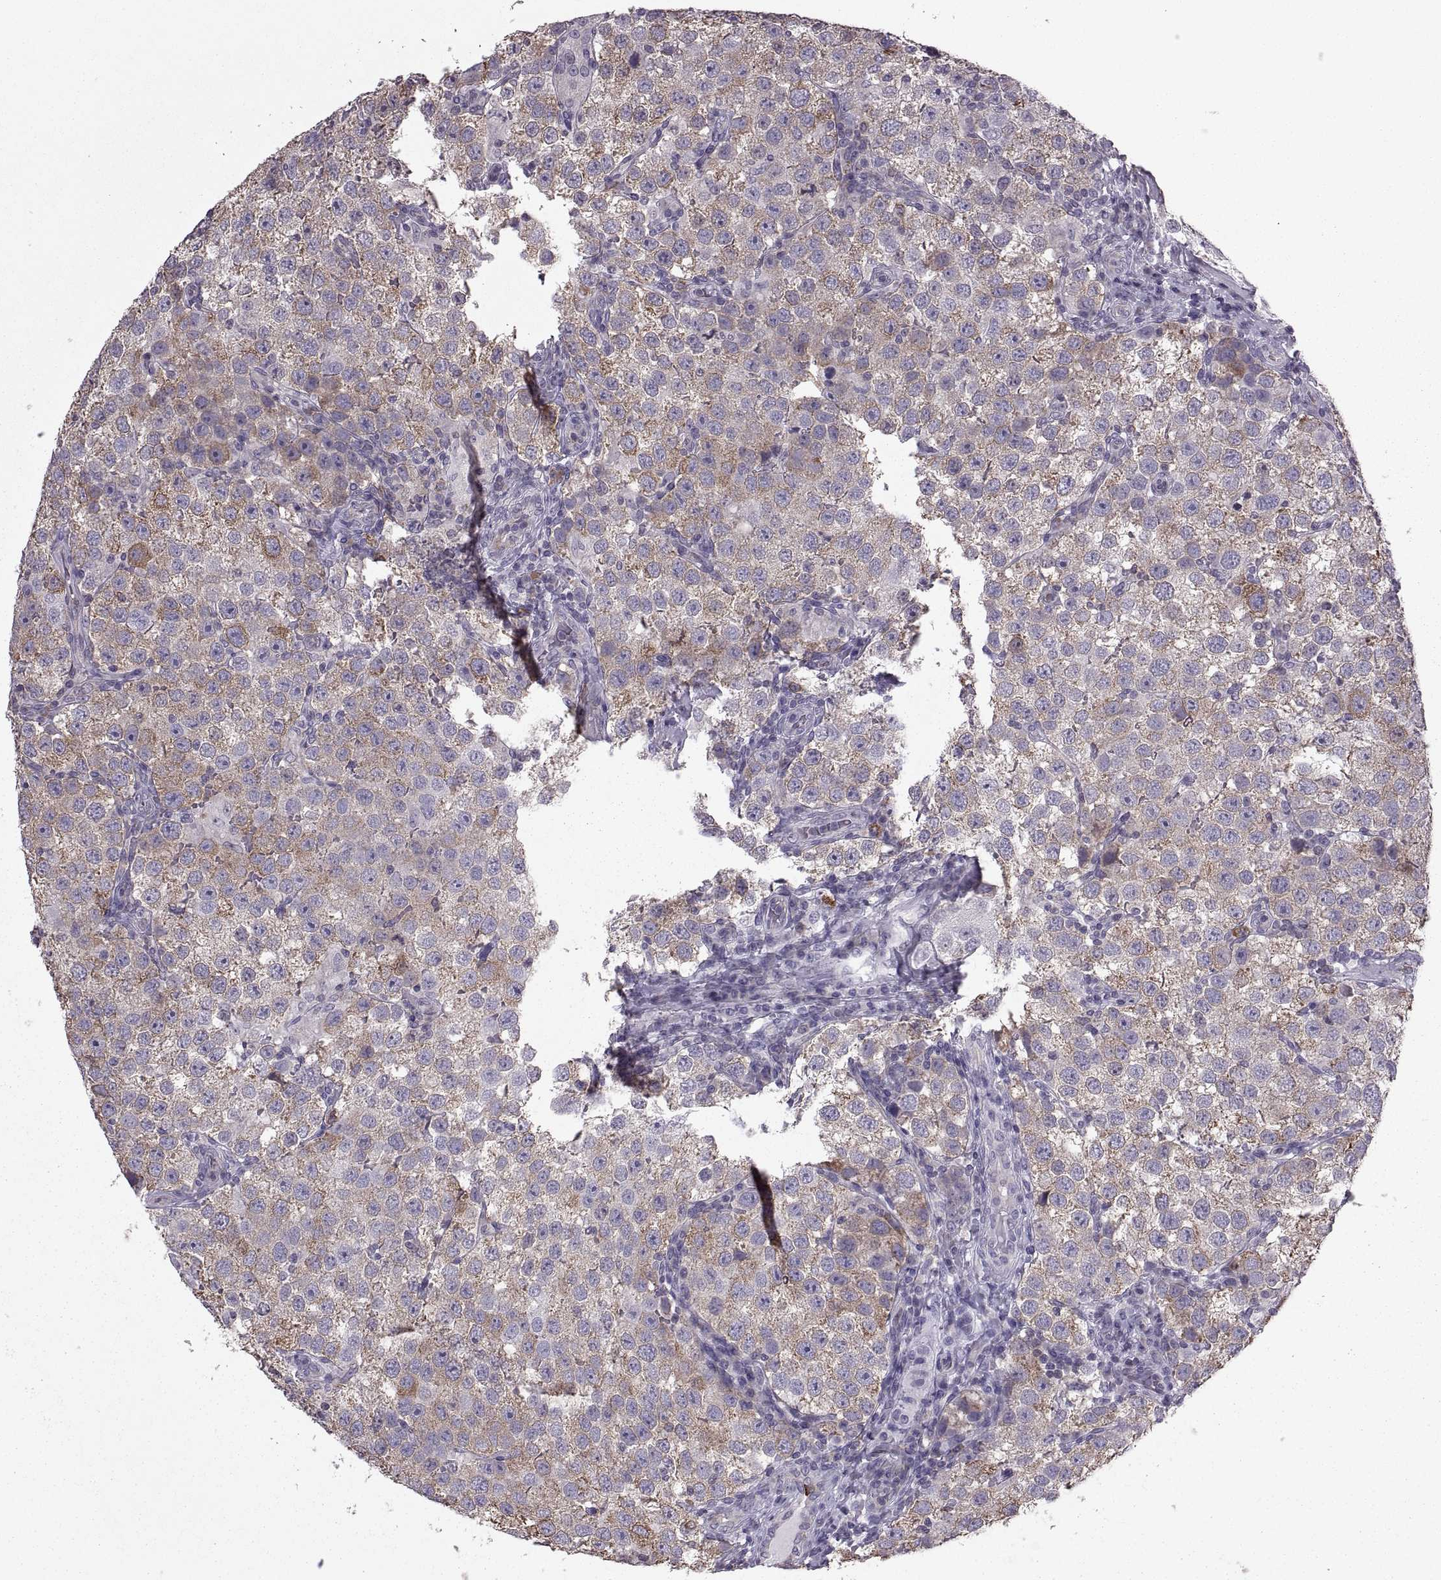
{"staining": {"intensity": "moderate", "quantity": ">75%", "location": "cytoplasmic/membranous"}, "tissue": "testis cancer", "cell_type": "Tumor cells", "image_type": "cancer", "snomed": [{"axis": "morphology", "description": "Seminoma, NOS"}, {"axis": "topography", "description": "Testis"}], "caption": "A brown stain highlights moderate cytoplasmic/membranous staining of a protein in human seminoma (testis) tumor cells.", "gene": "PABPC1", "patient": {"sex": "male", "age": 37}}